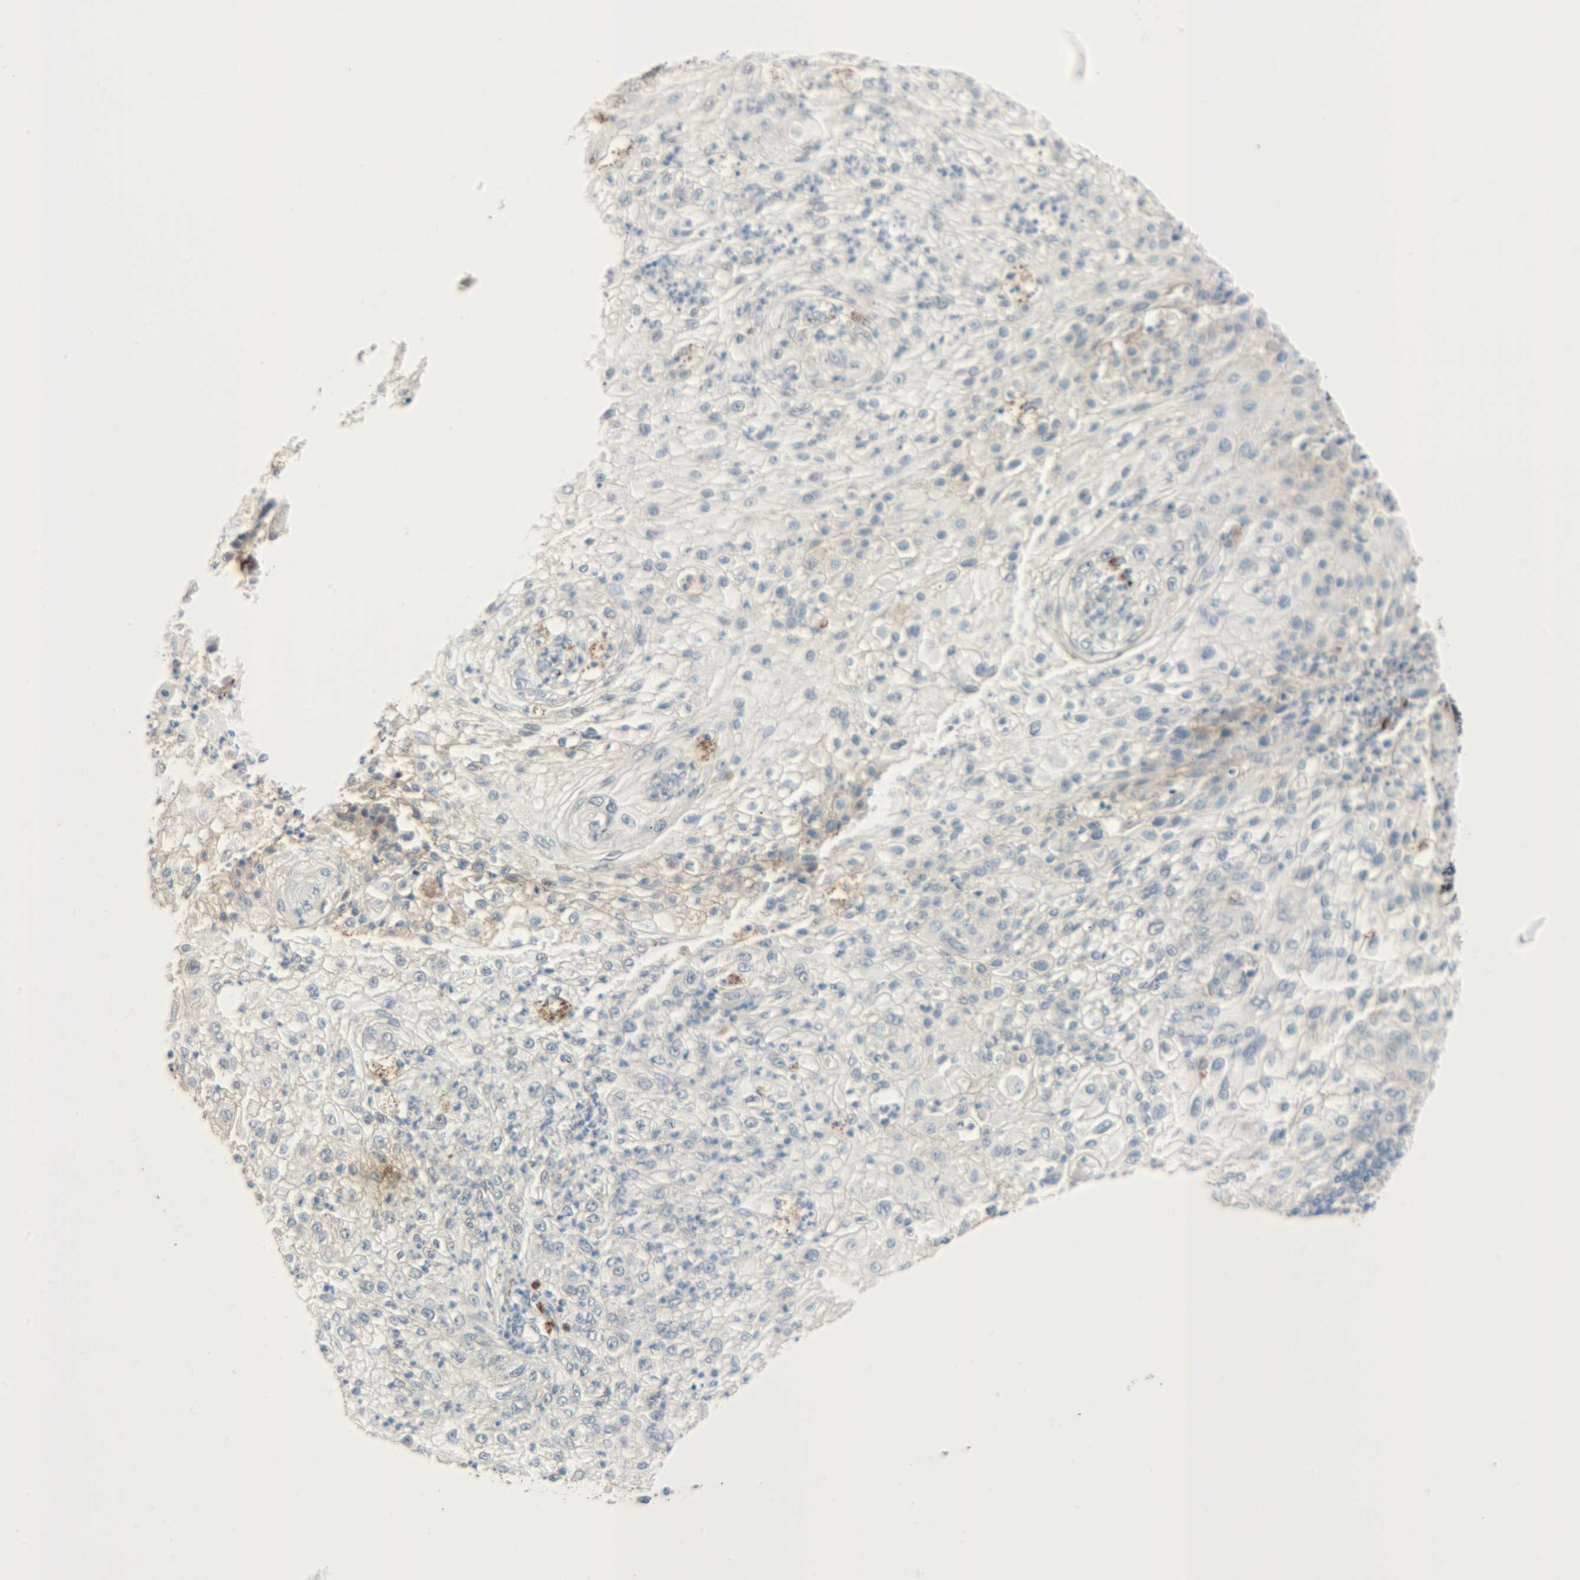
{"staining": {"intensity": "weak", "quantity": "<25%", "location": "cytoplasmic/membranous"}, "tissue": "lung cancer", "cell_type": "Tumor cells", "image_type": "cancer", "snomed": [{"axis": "morphology", "description": "Inflammation, NOS"}, {"axis": "morphology", "description": "Squamous cell carcinoma, NOS"}, {"axis": "topography", "description": "Lymph node"}, {"axis": "topography", "description": "Soft tissue"}, {"axis": "topography", "description": "Lung"}], "caption": "Micrograph shows no significant protein expression in tumor cells of lung cancer.", "gene": "GIT2", "patient": {"sex": "male", "age": 66}}